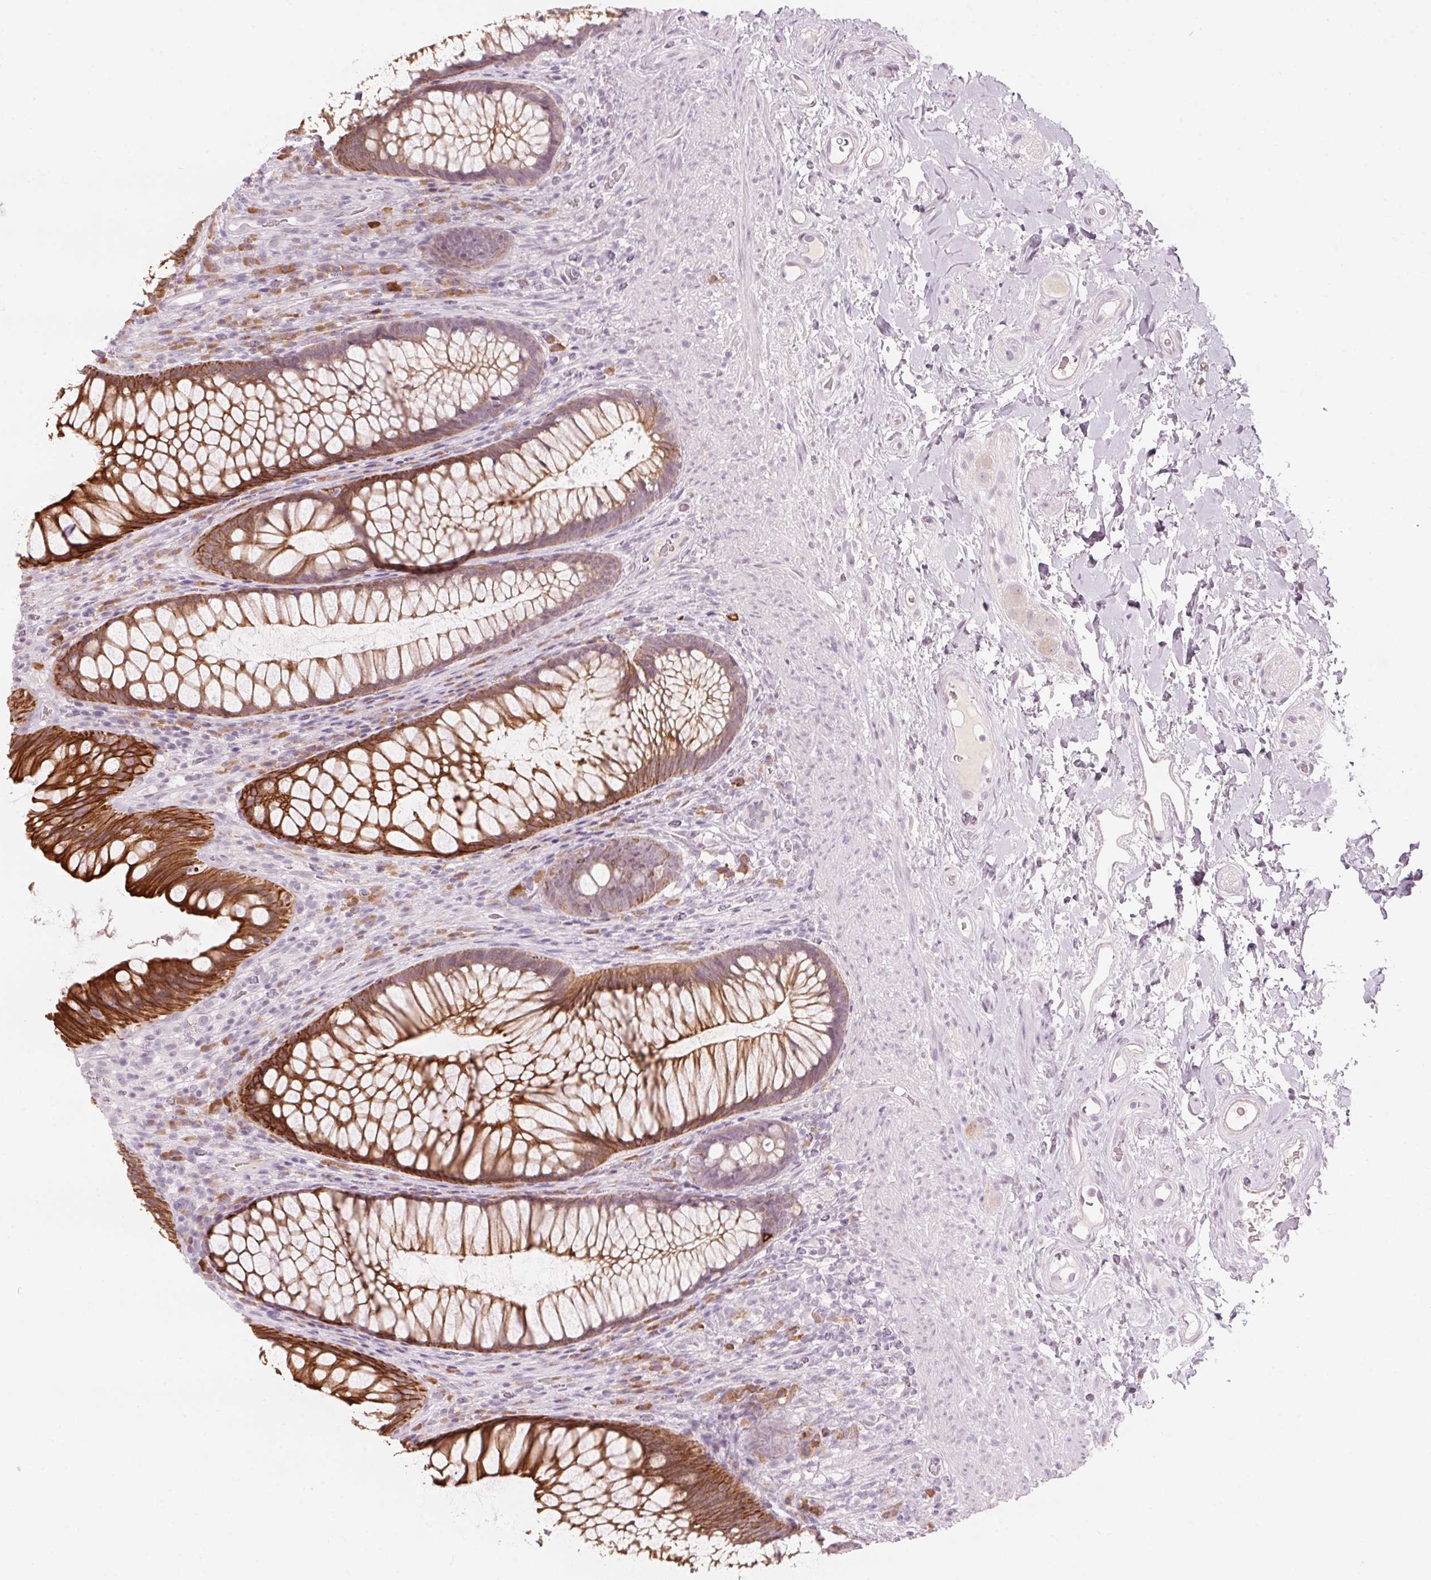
{"staining": {"intensity": "strong", "quantity": ">75%", "location": "cytoplasmic/membranous"}, "tissue": "rectum", "cell_type": "Glandular cells", "image_type": "normal", "snomed": [{"axis": "morphology", "description": "Normal tissue, NOS"}, {"axis": "topography", "description": "Smooth muscle"}, {"axis": "topography", "description": "Rectum"}], "caption": "Immunohistochemistry micrograph of normal rectum: human rectum stained using immunohistochemistry reveals high levels of strong protein expression localized specifically in the cytoplasmic/membranous of glandular cells, appearing as a cytoplasmic/membranous brown color.", "gene": "SCTR", "patient": {"sex": "male", "age": 53}}